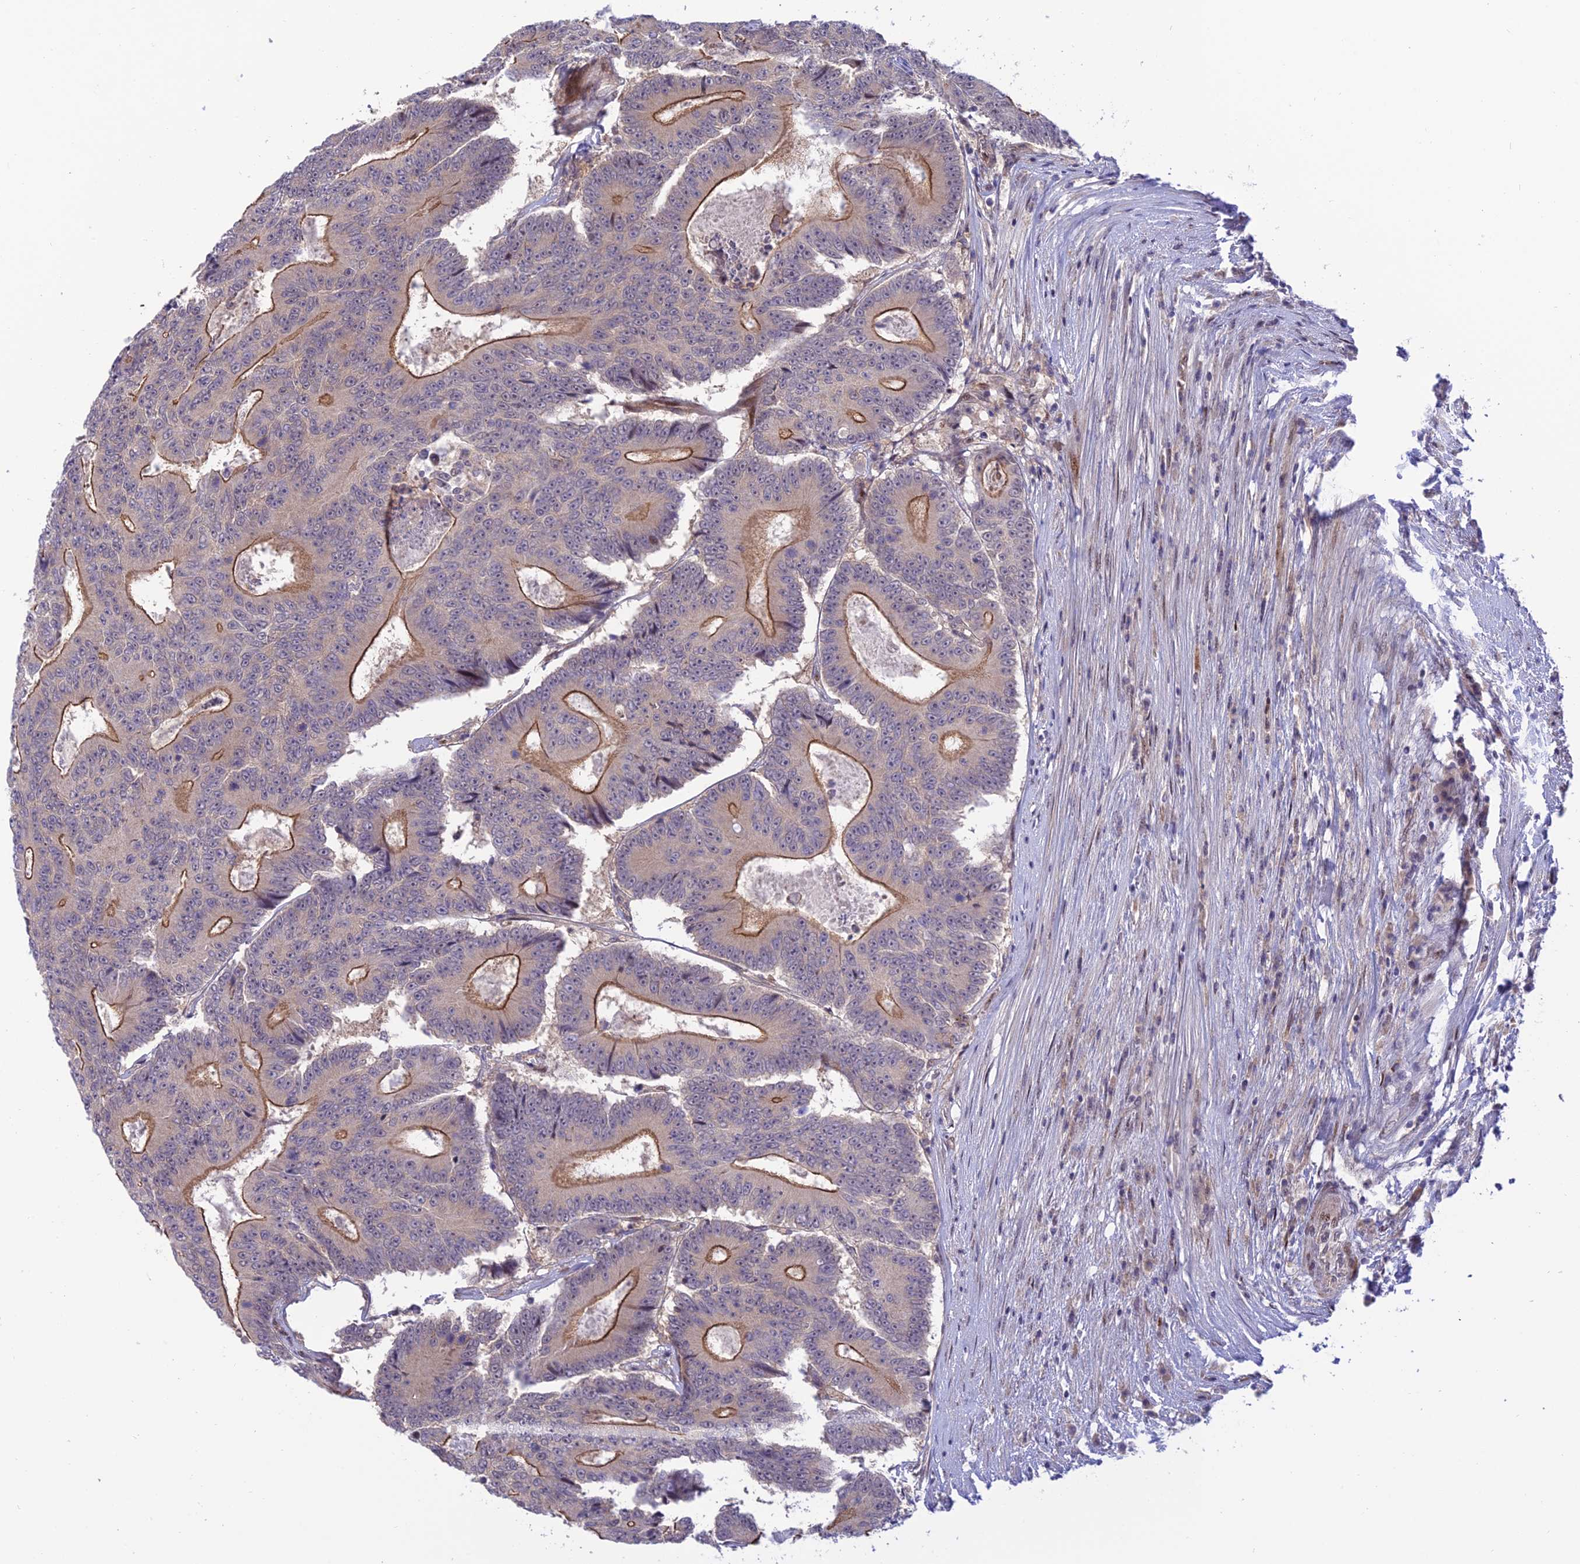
{"staining": {"intensity": "strong", "quantity": "25%-75%", "location": "cytoplasmic/membranous"}, "tissue": "colorectal cancer", "cell_type": "Tumor cells", "image_type": "cancer", "snomed": [{"axis": "morphology", "description": "Adenocarcinoma, NOS"}, {"axis": "topography", "description": "Colon"}], "caption": "Immunohistochemistry (IHC) histopathology image of neoplastic tissue: human colorectal cancer (adenocarcinoma) stained using IHC demonstrates high levels of strong protein expression localized specifically in the cytoplasmic/membranous of tumor cells, appearing as a cytoplasmic/membranous brown color.", "gene": "ZNF584", "patient": {"sex": "male", "age": 83}}